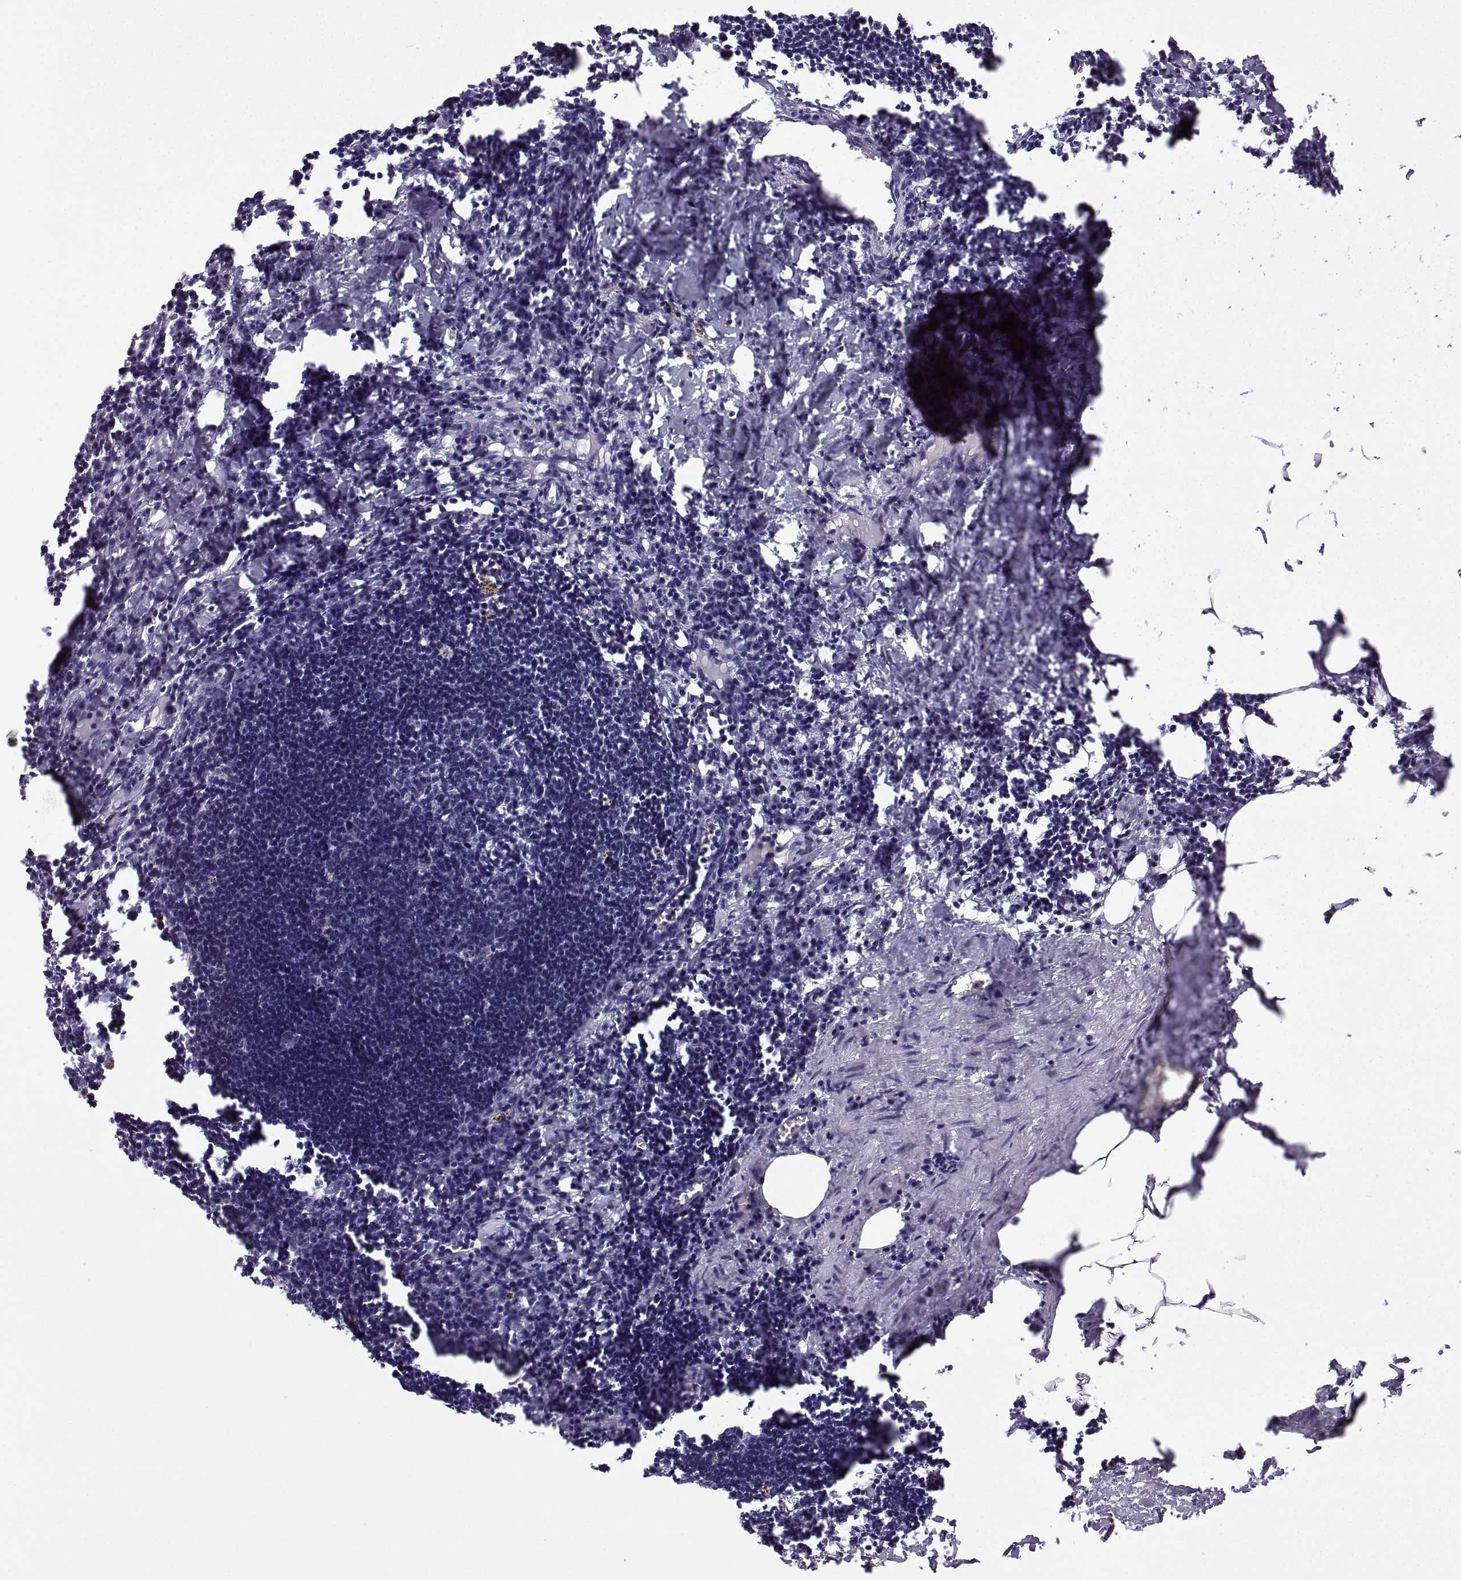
{"staining": {"intensity": "negative", "quantity": "none", "location": "none"}, "tissue": "lymph node", "cell_type": "Germinal center cells", "image_type": "normal", "snomed": [{"axis": "morphology", "description": "Normal tissue, NOS"}, {"axis": "topography", "description": "Lymph node"}], "caption": "A histopathology image of human lymph node is negative for staining in germinal center cells. (Stains: DAB (3,3'-diaminobenzidine) IHC with hematoxylin counter stain, Microscopy: brightfield microscopy at high magnification).", "gene": "MRGBP", "patient": {"sex": "male", "age": 55}}